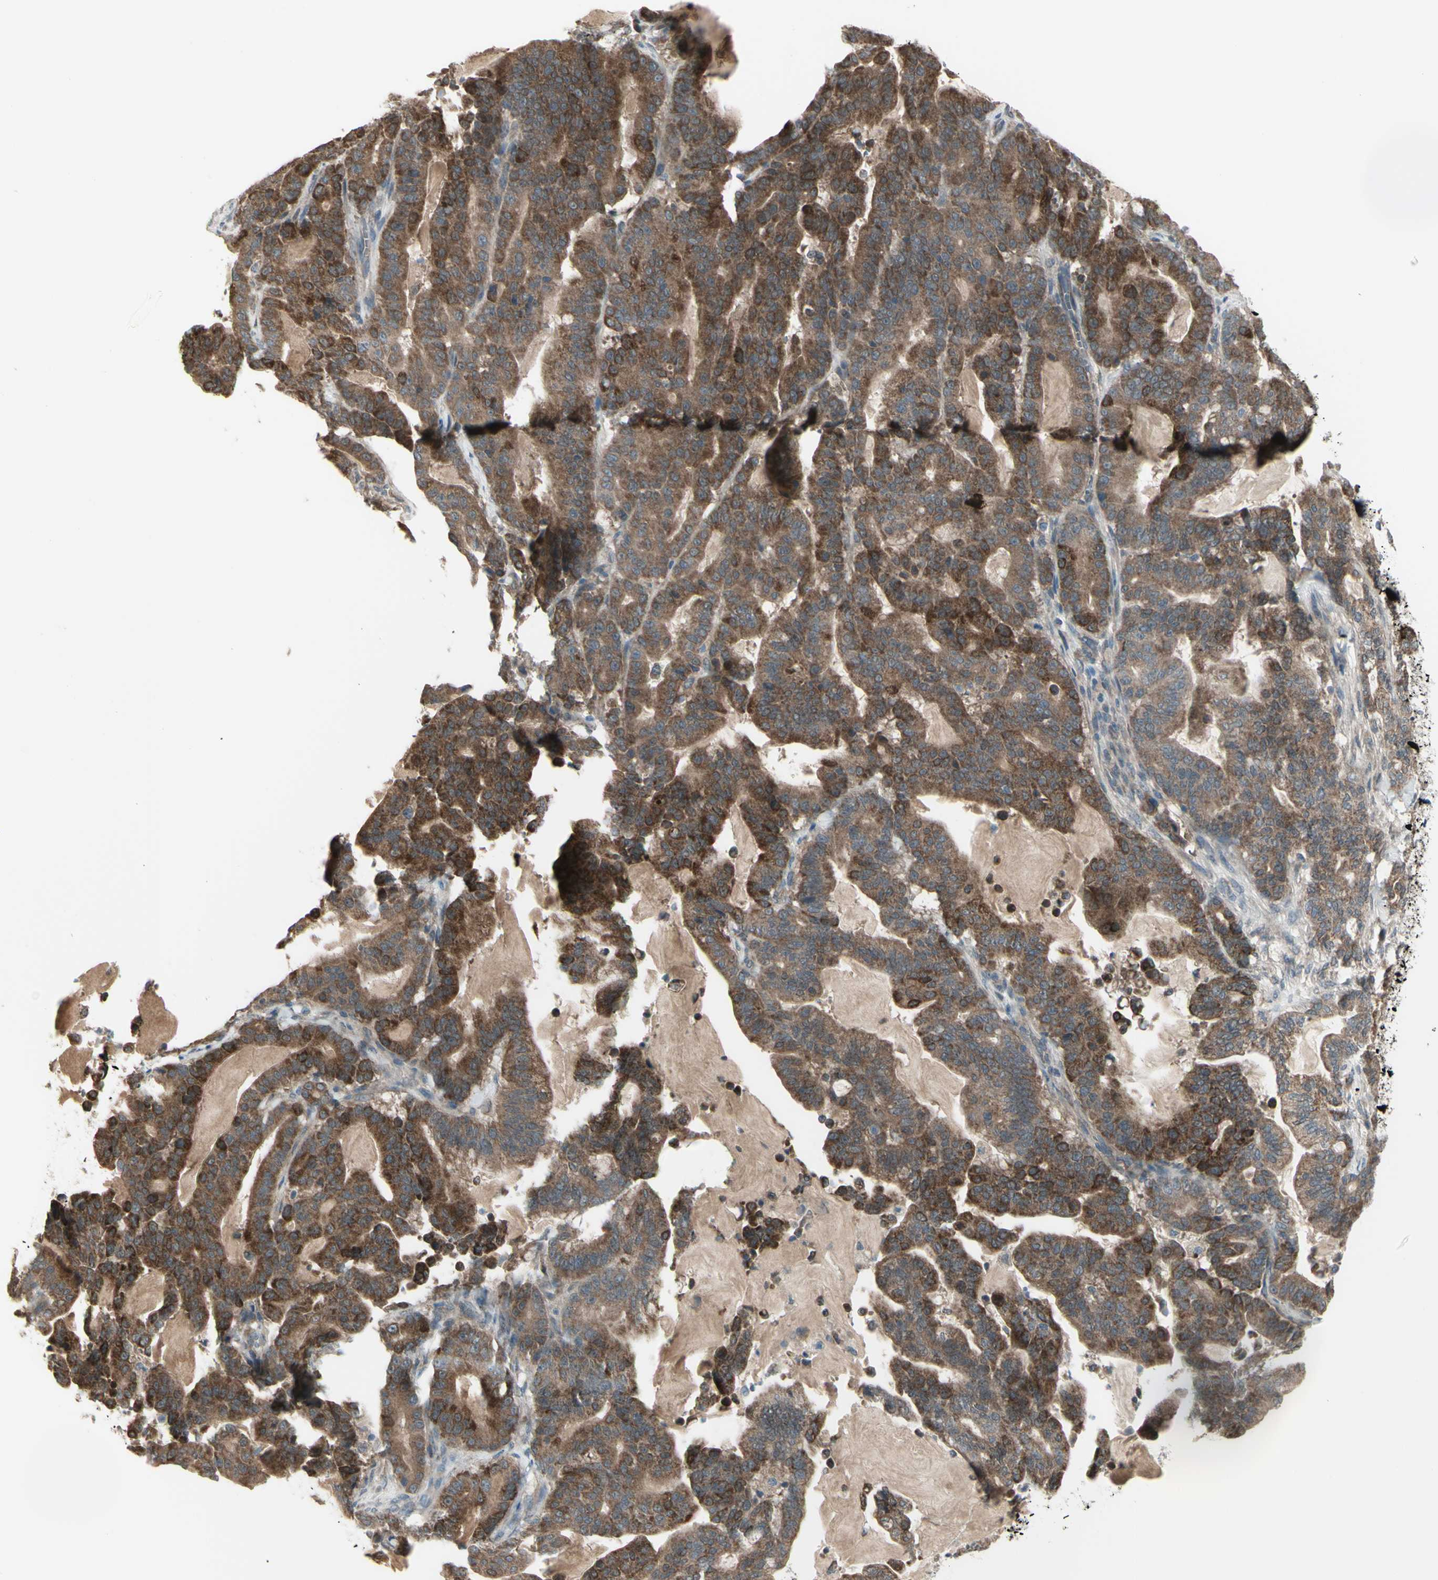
{"staining": {"intensity": "strong", "quantity": "<25%", "location": "cytoplasmic/membranous"}, "tissue": "pancreatic cancer", "cell_type": "Tumor cells", "image_type": "cancer", "snomed": [{"axis": "morphology", "description": "Adenocarcinoma, NOS"}, {"axis": "topography", "description": "Pancreas"}], "caption": "The photomicrograph displays a brown stain indicating the presence of a protein in the cytoplasmic/membranous of tumor cells in pancreatic cancer. (Brightfield microscopy of DAB IHC at high magnification).", "gene": "NAXD", "patient": {"sex": "male", "age": 63}}